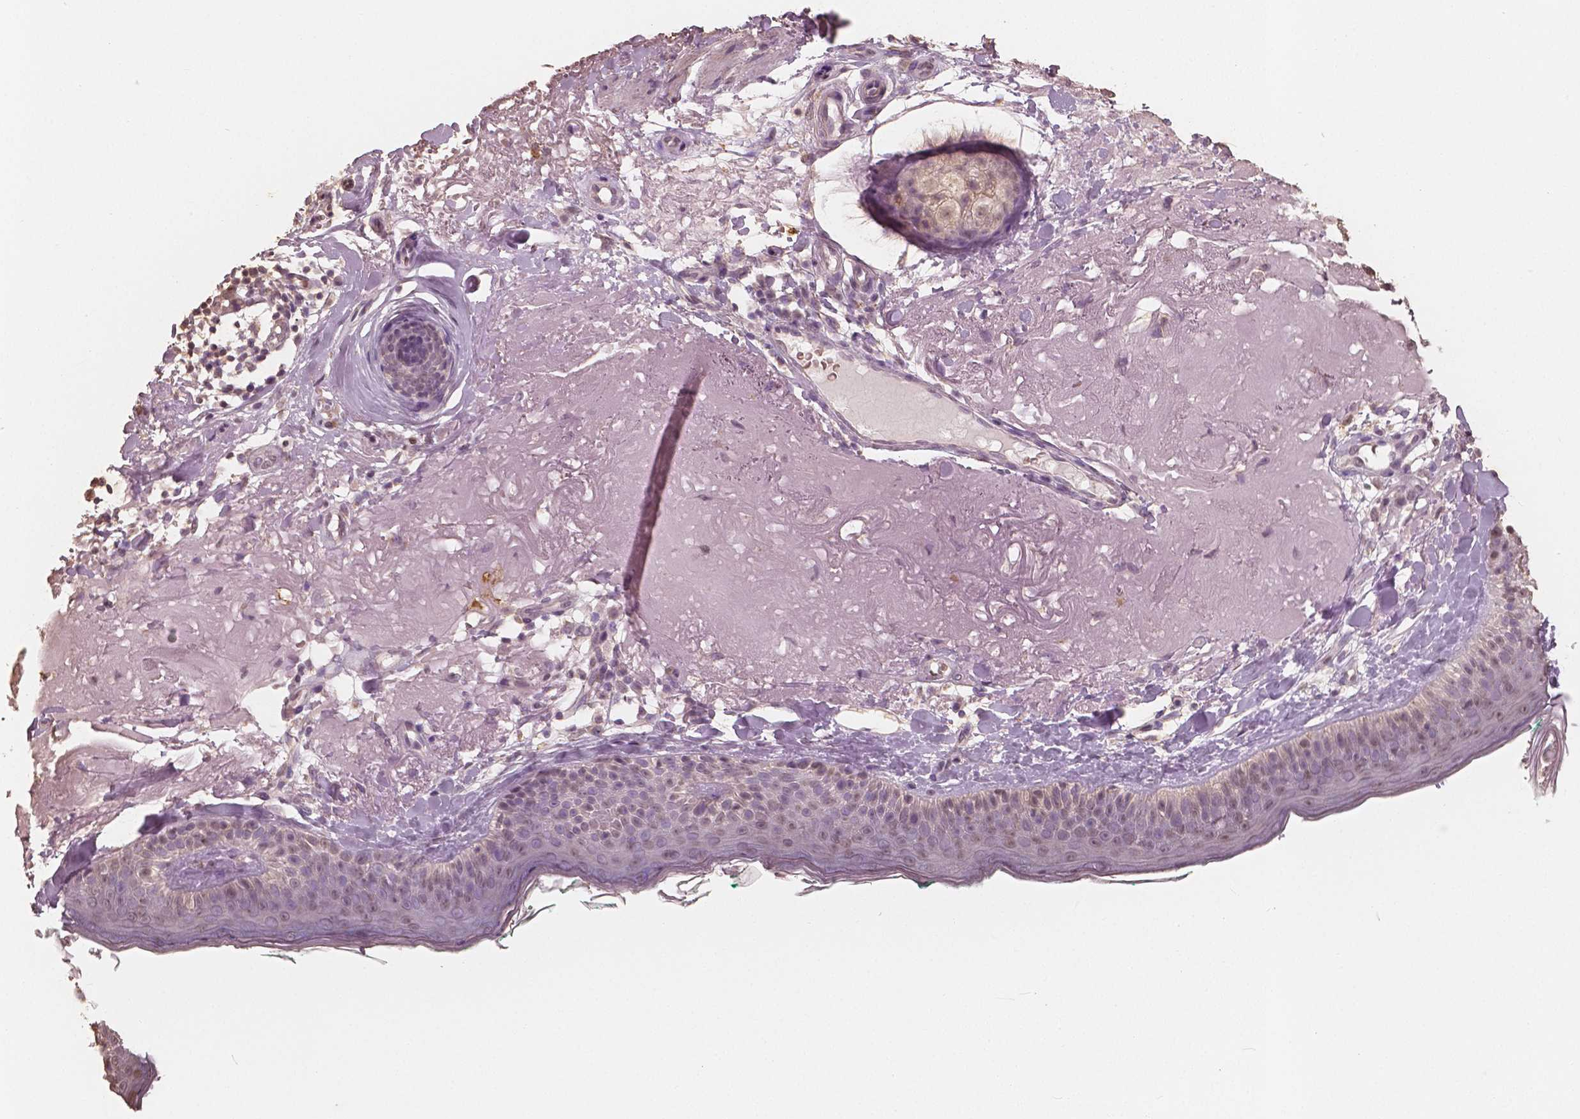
{"staining": {"intensity": "negative", "quantity": "none", "location": "none"}, "tissue": "skin", "cell_type": "Fibroblasts", "image_type": "normal", "snomed": [{"axis": "morphology", "description": "Normal tissue, NOS"}, {"axis": "topography", "description": "Skin"}], "caption": "DAB immunohistochemical staining of benign skin reveals no significant staining in fibroblasts.", "gene": "SAT2", "patient": {"sex": "male", "age": 73}}